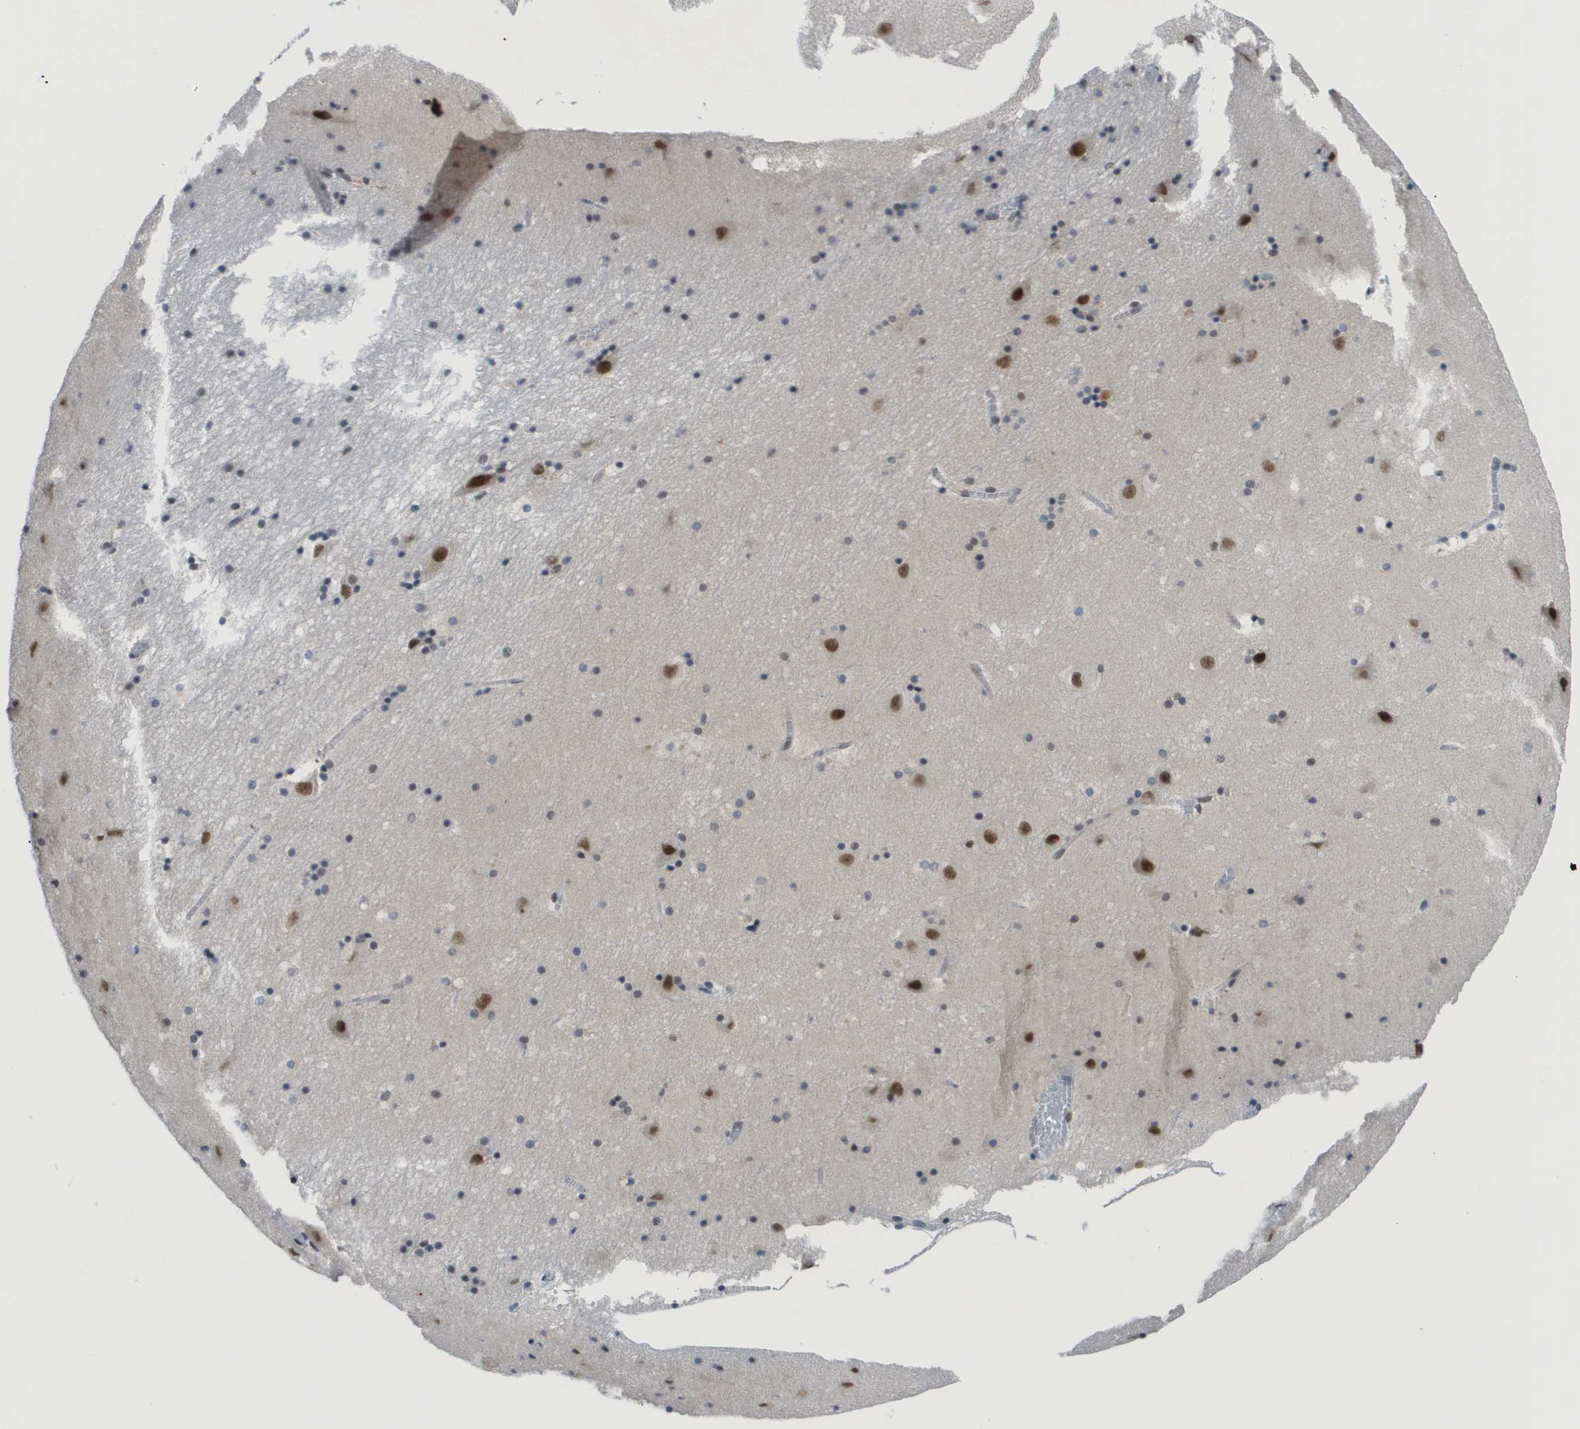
{"staining": {"intensity": "moderate", "quantity": "25%-75%", "location": "nuclear"}, "tissue": "hippocampus", "cell_type": "Glial cells", "image_type": "normal", "snomed": [{"axis": "morphology", "description": "Normal tissue, NOS"}, {"axis": "topography", "description": "Hippocampus"}], "caption": "Glial cells reveal medium levels of moderate nuclear positivity in about 25%-75% of cells in unremarkable hippocampus. (DAB IHC, brown staining for protein, blue staining for nuclei).", "gene": "SMARCAD1", "patient": {"sex": "male", "age": 45}}